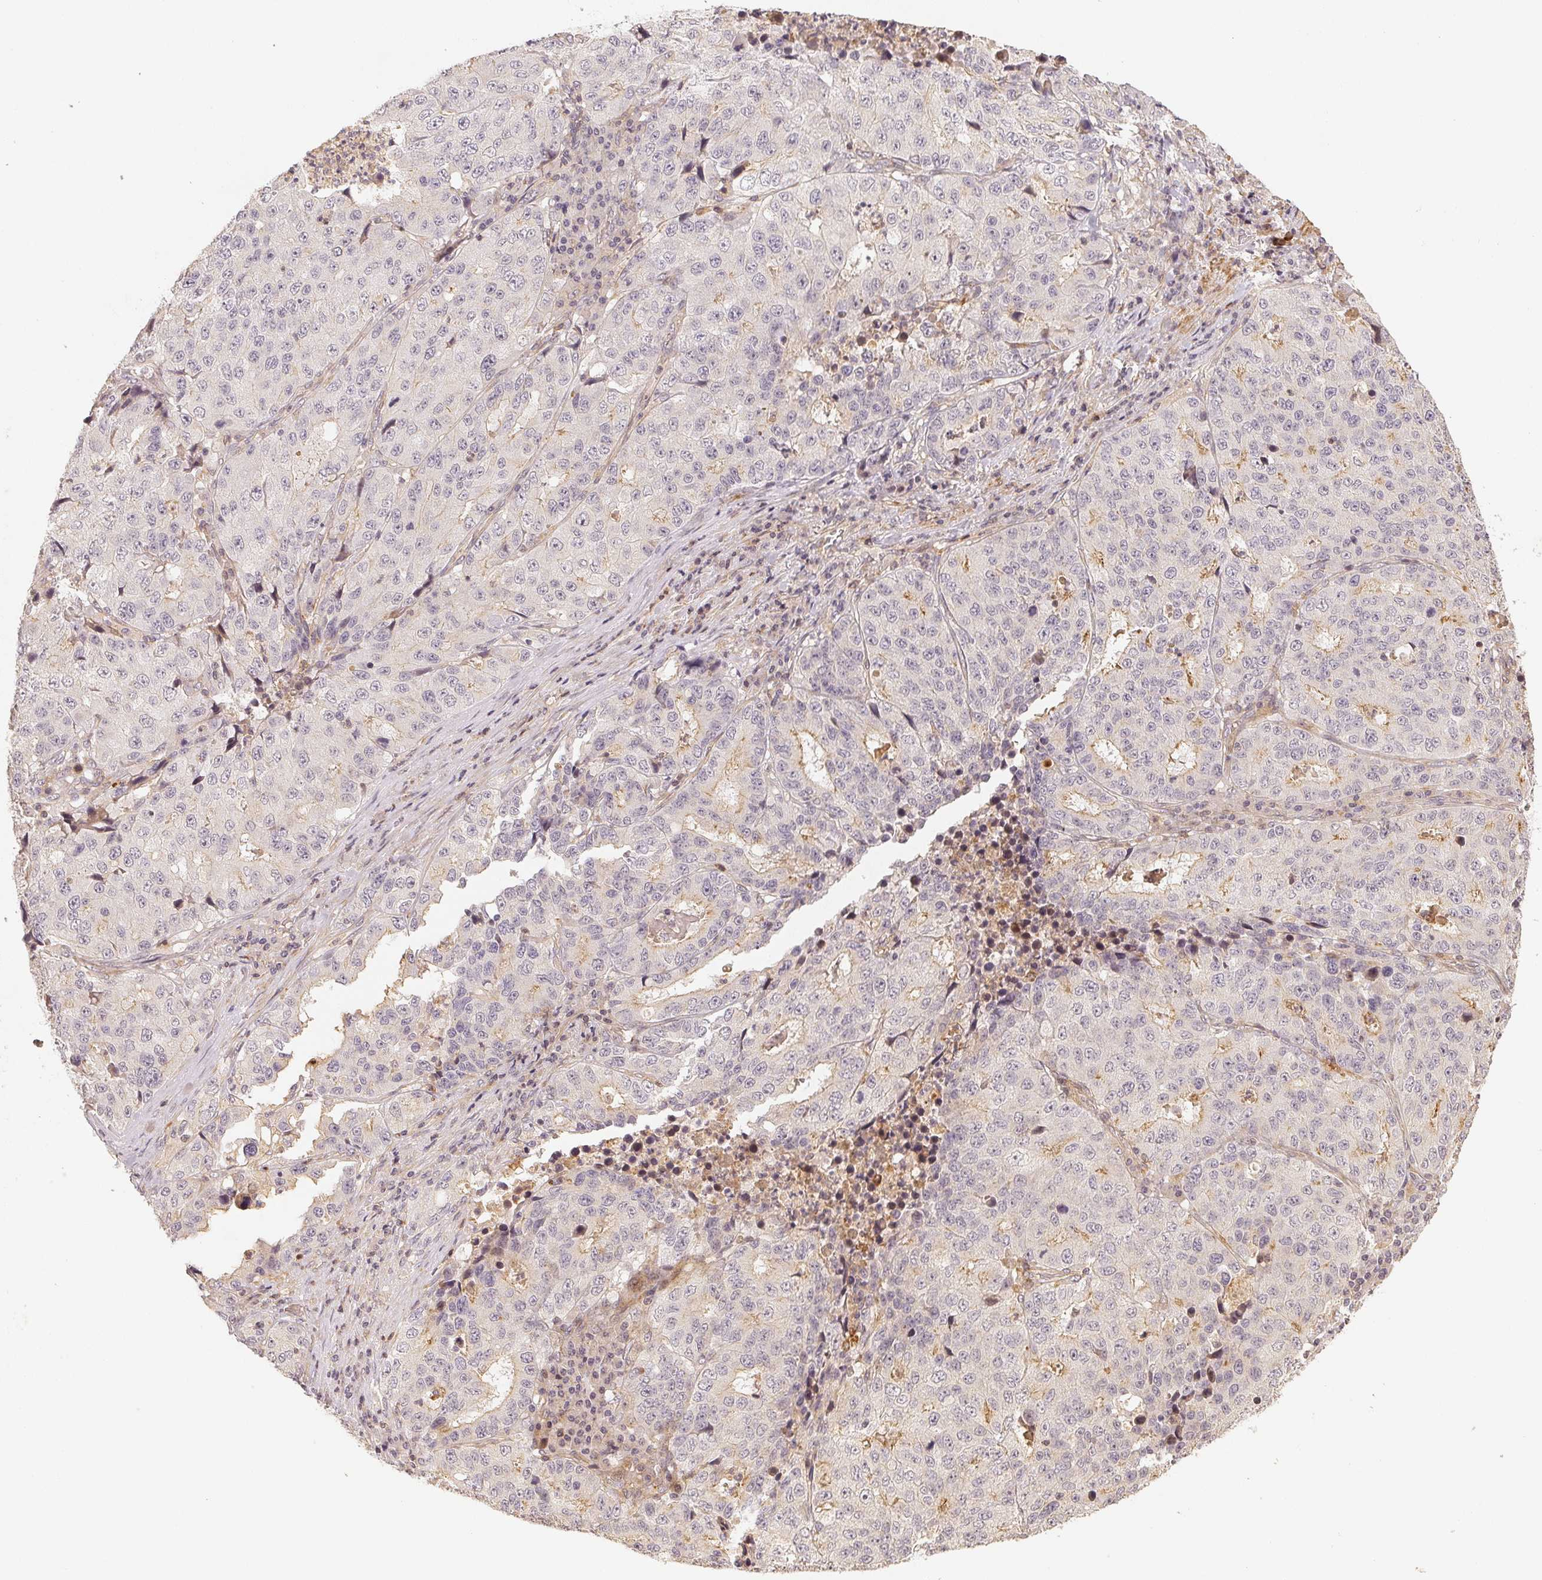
{"staining": {"intensity": "negative", "quantity": "none", "location": "none"}, "tissue": "stomach cancer", "cell_type": "Tumor cells", "image_type": "cancer", "snomed": [{"axis": "morphology", "description": "Adenocarcinoma, NOS"}, {"axis": "topography", "description": "Stomach"}], "caption": "This is an immunohistochemistry micrograph of stomach cancer. There is no expression in tumor cells.", "gene": "SERPINE1", "patient": {"sex": "male", "age": 71}}